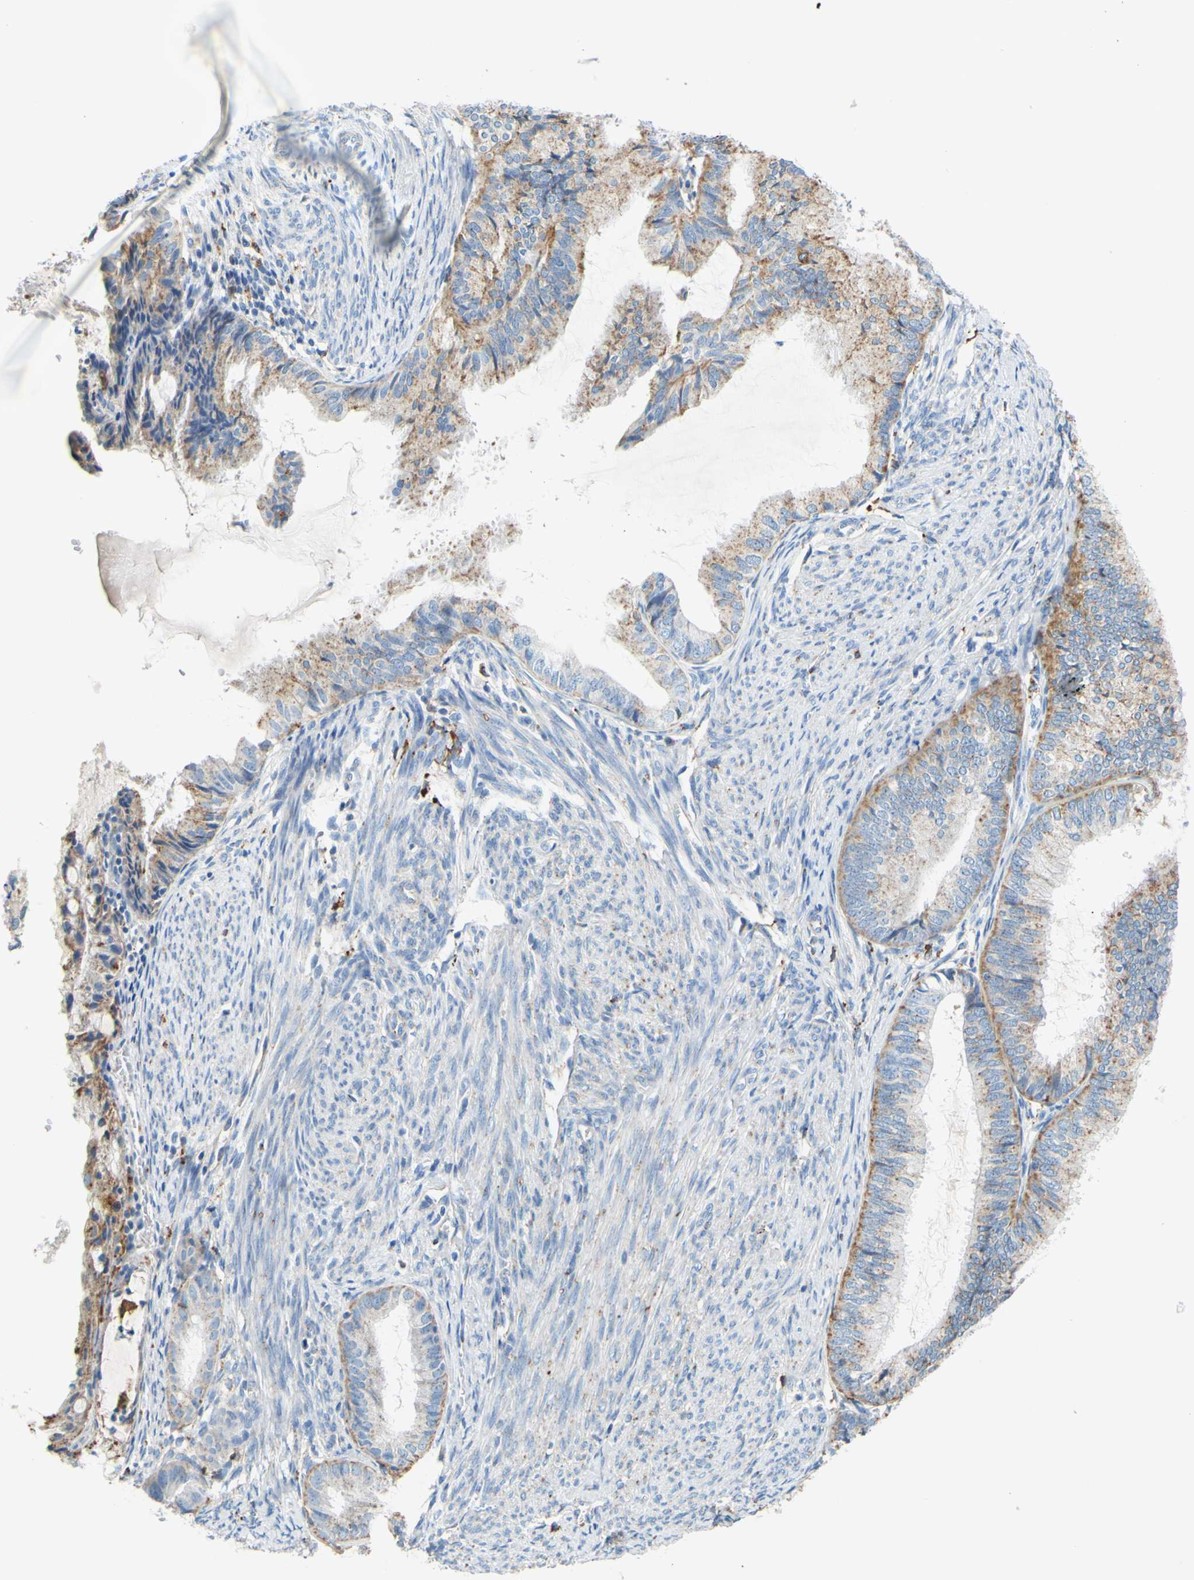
{"staining": {"intensity": "moderate", "quantity": ">75%", "location": "cytoplasmic/membranous"}, "tissue": "endometrial cancer", "cell_type": "Tumor cells", "image_type": "cancer", "snomed": [{"axis": "morphology", "description": "Adenocarcinoma, NOS"}, {"axis": "topography", "description": "Endometrium"}], "caption": "A brown stain shows moderate cytoplasmic/membranous staining of a protein in endometrial cancer tumor cells.", "gene": "CTSD", "patient": {"sex": "female", "age": 86}}